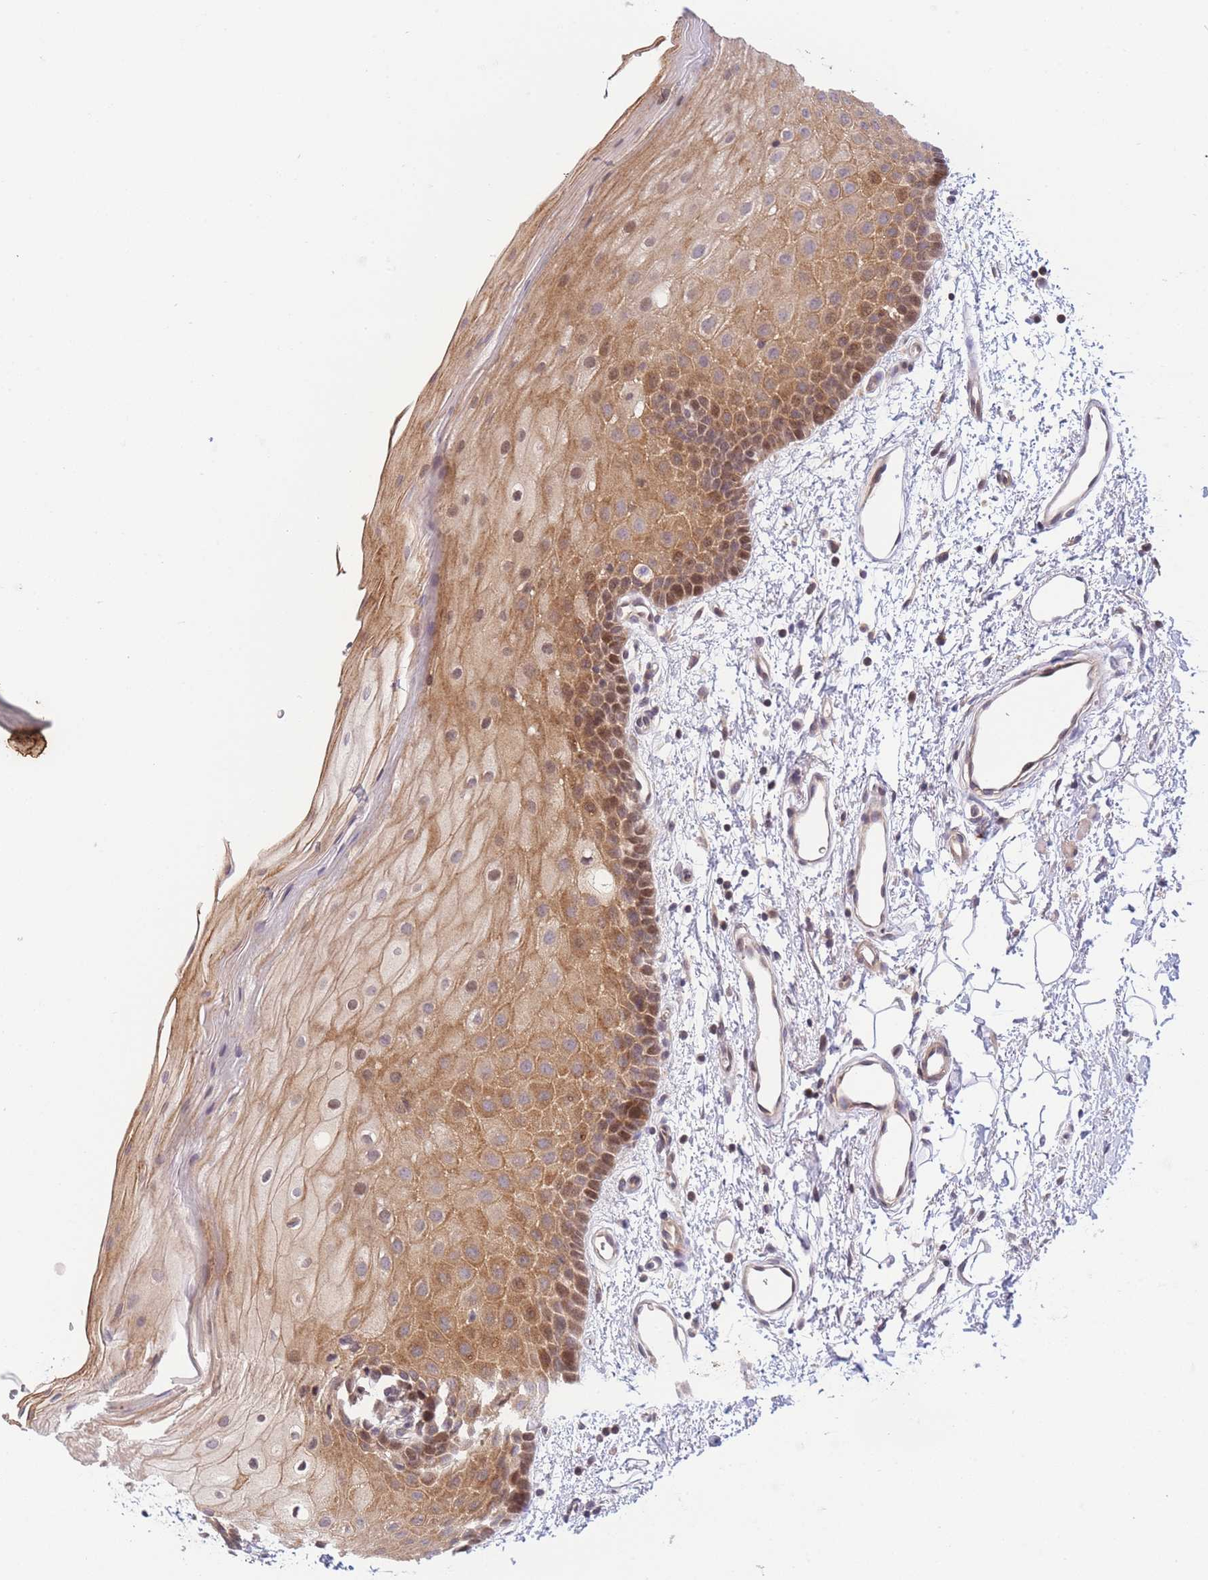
{"staining": {"intensity": "moderate", "quantity": ">75%", "location": "cytoplasmic/membranous,nuclear"}, "tissue": "oral mucosa", "cell_type": "Squamous epithelial cells", "image_type": "normal", "snomed": [{"axis": "morphology", "description": "Normal tissue, NOS"}, {"axis": "topography", "description": "Oral tissue"}], "caption": "Immunohistochemical staining of normal human oral mucosa shows >75% levels of moderate cytoplasmic/membranous,nuclear protein staining in approximately >75% of squamous epithelial cells.", "gene": "CDC25B", "patient": {"sex": "male", "age": 68}}